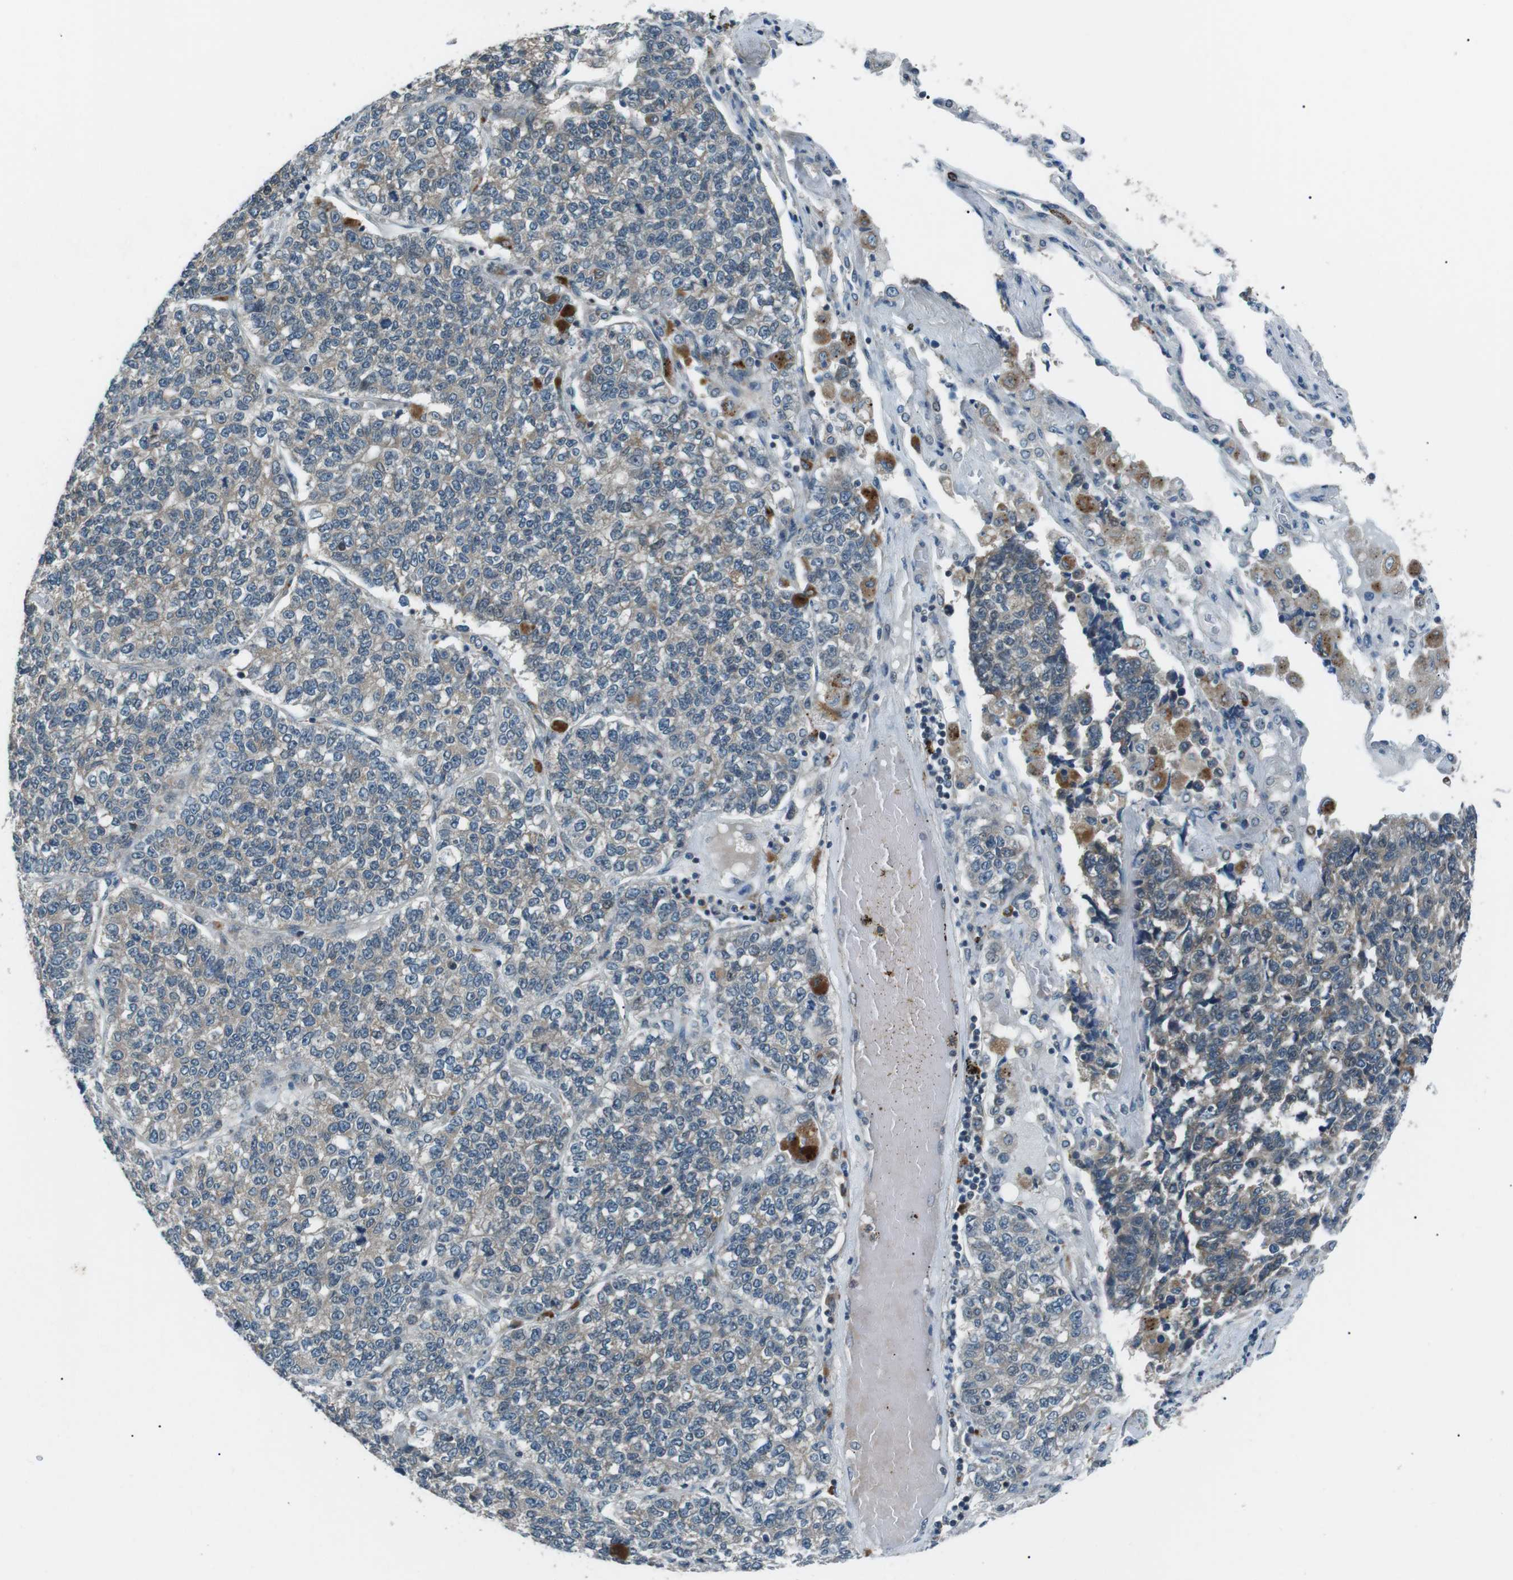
{"staining": {"intensity": "weak", "quantity": "<25%", "location": "cytoplasmic/membranous"}, "tissue": "lung cancer", "cell_type": "Tumor cells", "image_type": "cancer", "snomed": [{"axis": "morphology", "description": "Adenocarcinoma, NOS"}, {"axis": "topography", "description": "Lung"}], "caption": "This is an immunohistochemistry image of adenocarcinoma (lung). There is no expression in tumor cells.", "gene": "LRIG2", "patient": {"sex": "male", "age": 49}}